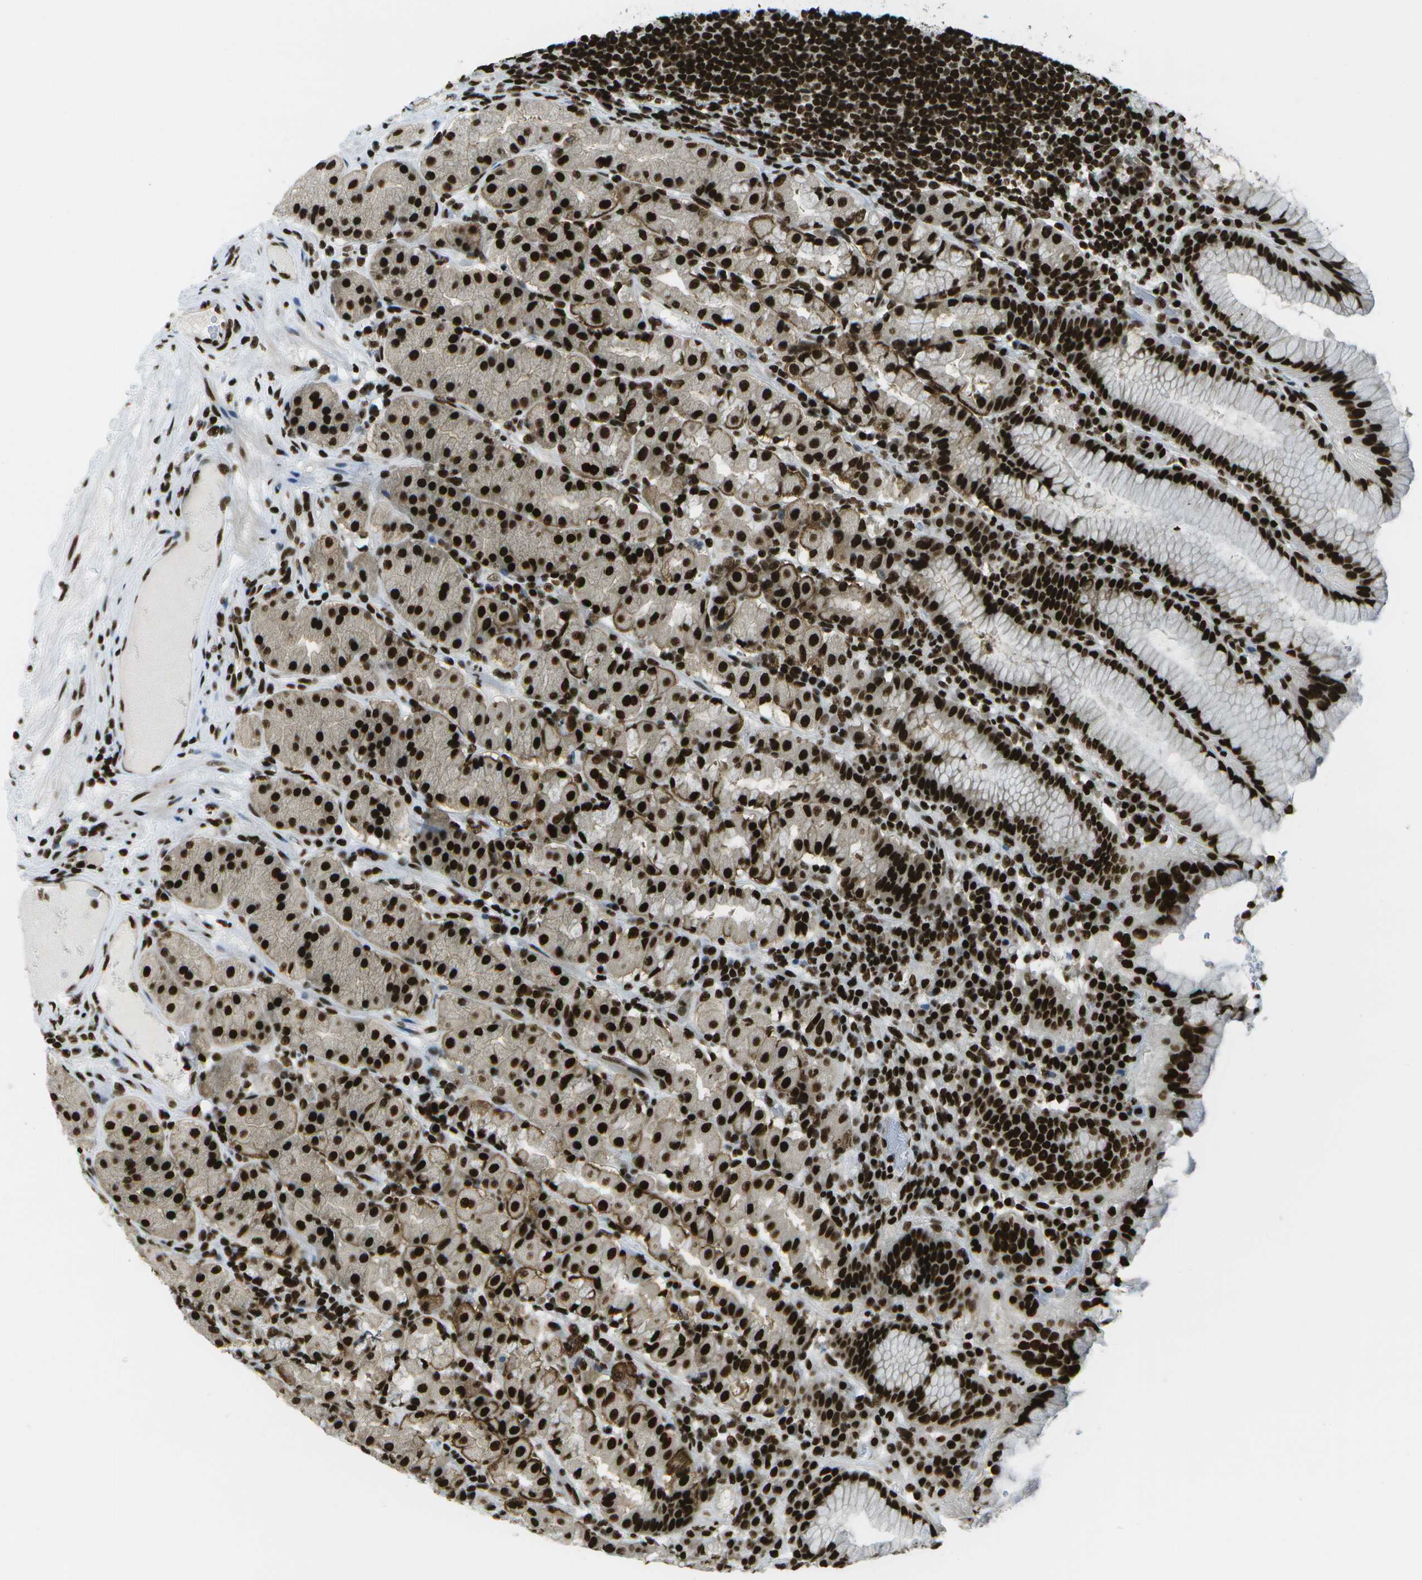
{"staining": {"intensity": "strong", "quantity": ">75%", "location": "cytoplasmic/membranous,nuclear"}, "tissue": "stomach", "cell_type": "Glandular cells", "image_type": "normal", "snomed": [{"axis": "morphology", "description": "Normal tissue, NOS"}, {"axis": "topography", "description": "Stomach"}, {"axis": "topography", "description": "Stomach, lower"}], "caption": "Glandular cells demonstrate strong cytoplasmic/membranous,nuclear positivity in about >75% of cells in unremarkable stomach.", "gene": "GLYR1", "patient": {"sex": "female", "age": 56}}